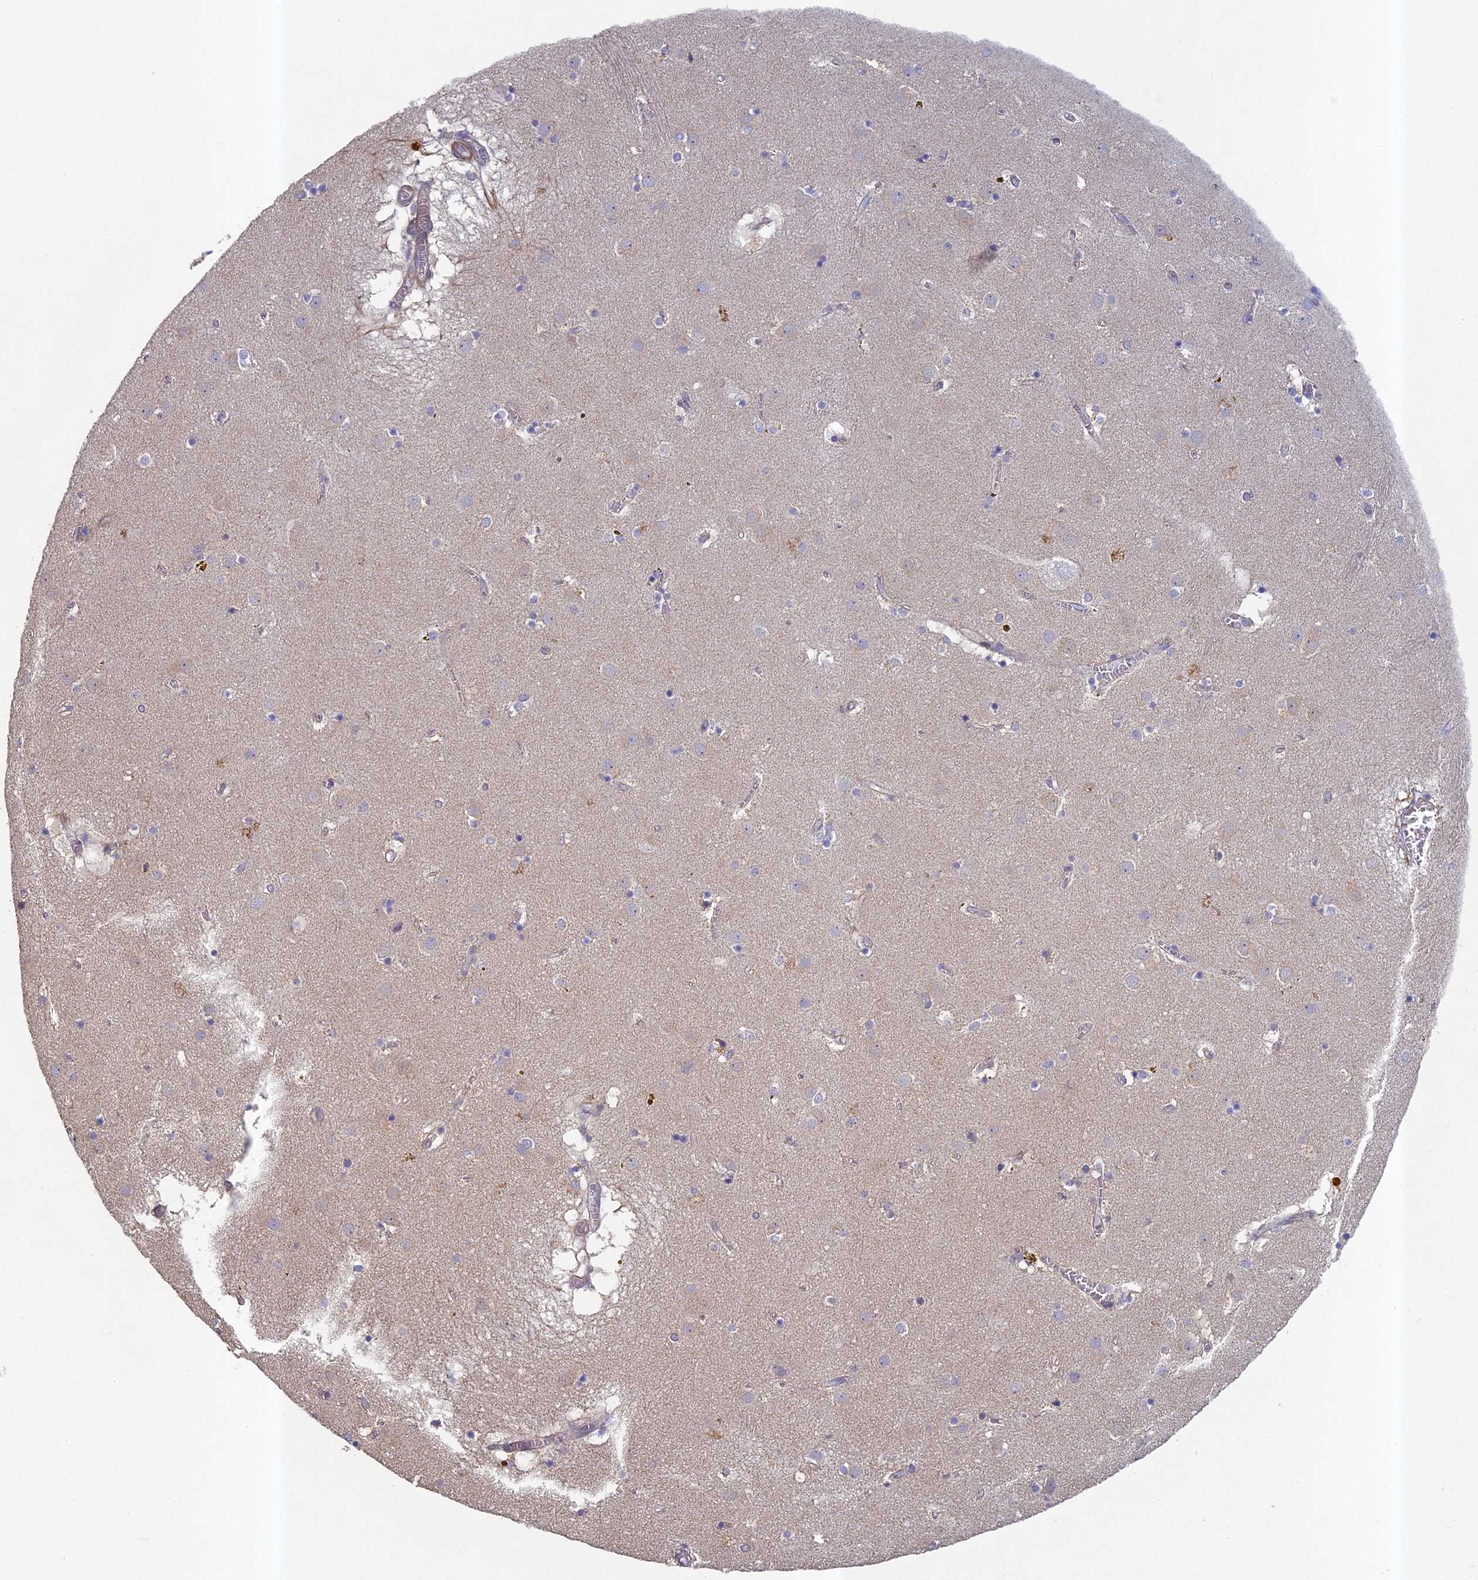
{"staining": {"intensity": "negative", "quantity": "none", "location": "none"}, "tissue": "caudate", "cell_type": "Glial cells", "image_type": "normal", "snomed": [{"axis": "morphology", "description": "Normal tissue, NOS"}, {"axis": "topography", "description": "Lateral ventricle wall"}], "caption": "IHC micrograph of unremarkable caudate: human caudate stained with DAB (3,3'-diaminobenzidine) displays no significant protein positivity in glial cells. (Stains: DAB (3,3'-diaminobenzidine) IHC with hematoxylin counter stain, Microscopy: brightfield microscopy at high magnification).", "gene": "DIXDC1", "patient": {"sex": "male", "age": 70}}